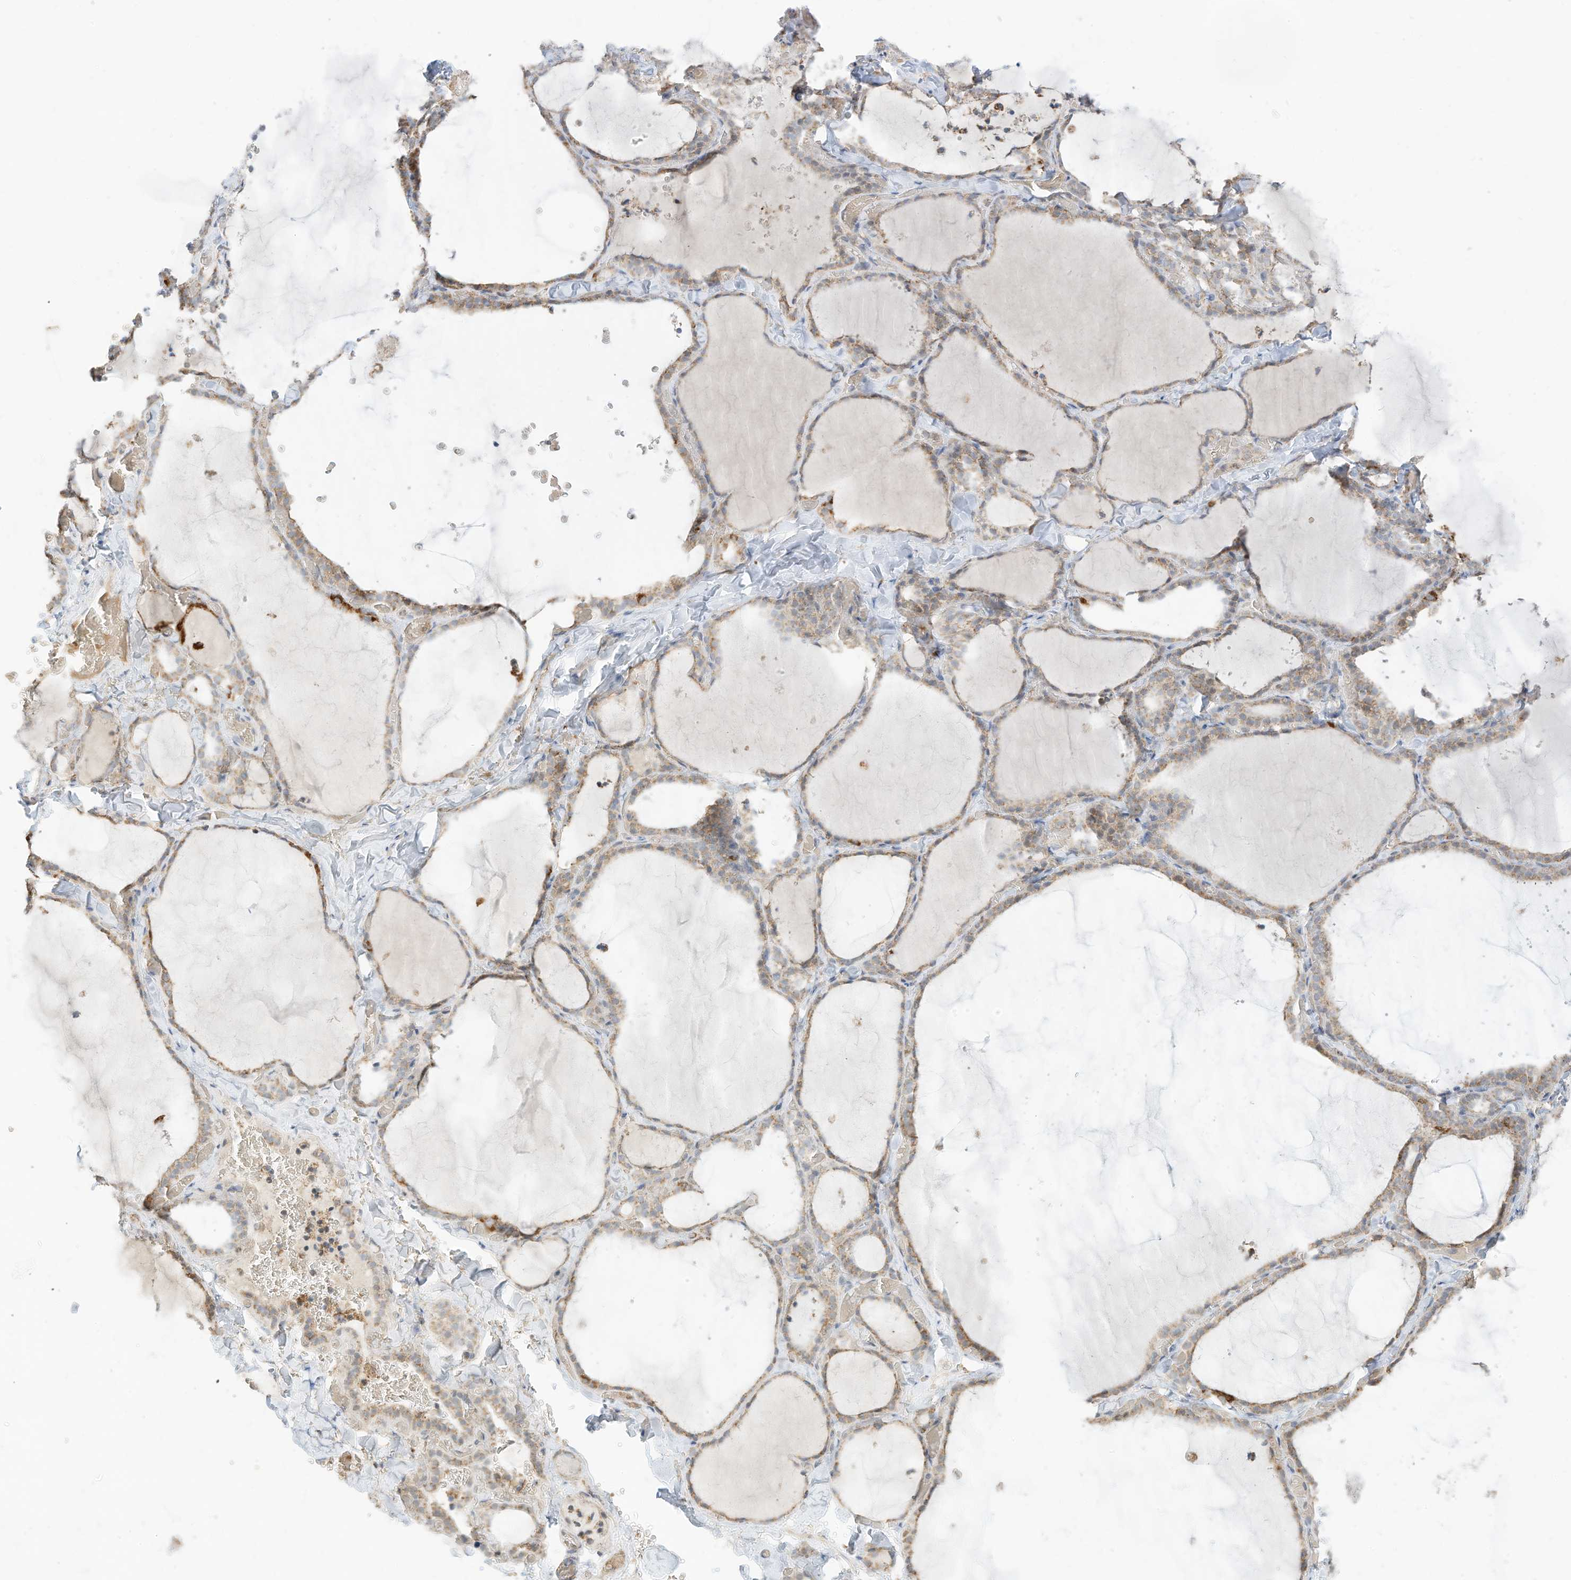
{"staining": {"intensity": "moderate", "quantity": "25%-75%", "location": "cytoplasmic/membranous"}, "tissue": "thyroid gland", "cell_type": "Glandular cells", "image_type": "normal", "snomed": [{"axis": "morphology", "description": "Normal tissue, NOS"}, {"axis": "topography", "description": "Thyroid gland"}], "caption": "IHC of benign human thyroid gland exhibits medium levels of moderate cytoplasmic/membranous positivity in approximately 25%-75% of glandular cells.", "gene": "MTUS2", "patient": {"sex": "female", "age": 22}}